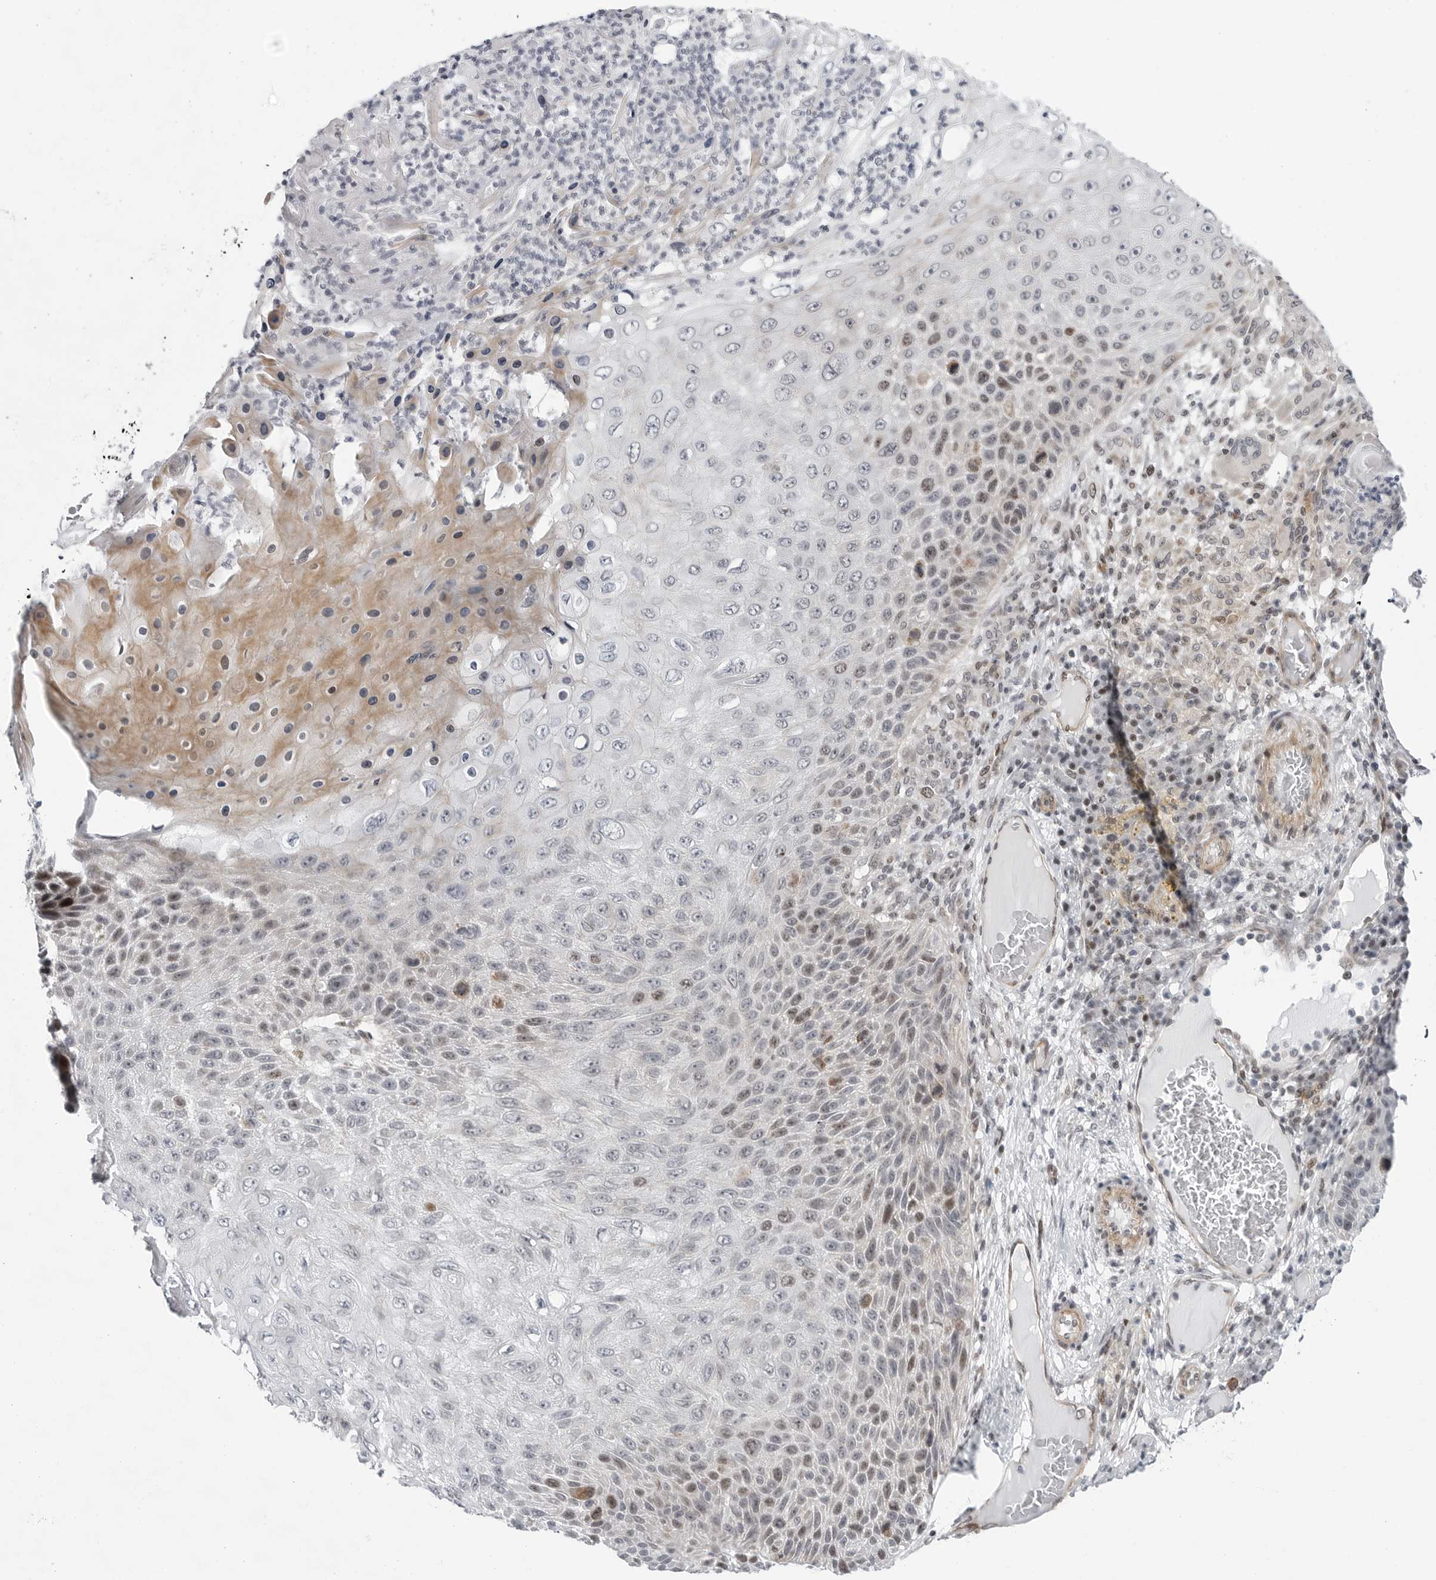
{"staining": {"intensity": "weak", "quantity": "<25%", "location": "cytoplasmic/membranous,nuclear"}, "tissue": "skin cancer", "cell_type": "Tumor cells", "image_type": "cancer", "snomed": [{"axis": "morphology", "description": "Squamous cell carcinoma, NOS"}, {"axis": "topography", "description": "Skin"}], "caption": "Protein analysis of skin cancer (squamous cell carcinoma) reveals no significant positivity in tumor cells. (DAB (3,3'-diaminobenzidine) IHC visualized using brightfield microscopy, high magnification).", "gene": "FAM135B", "patient": {"sex": "female", "age": 88}}